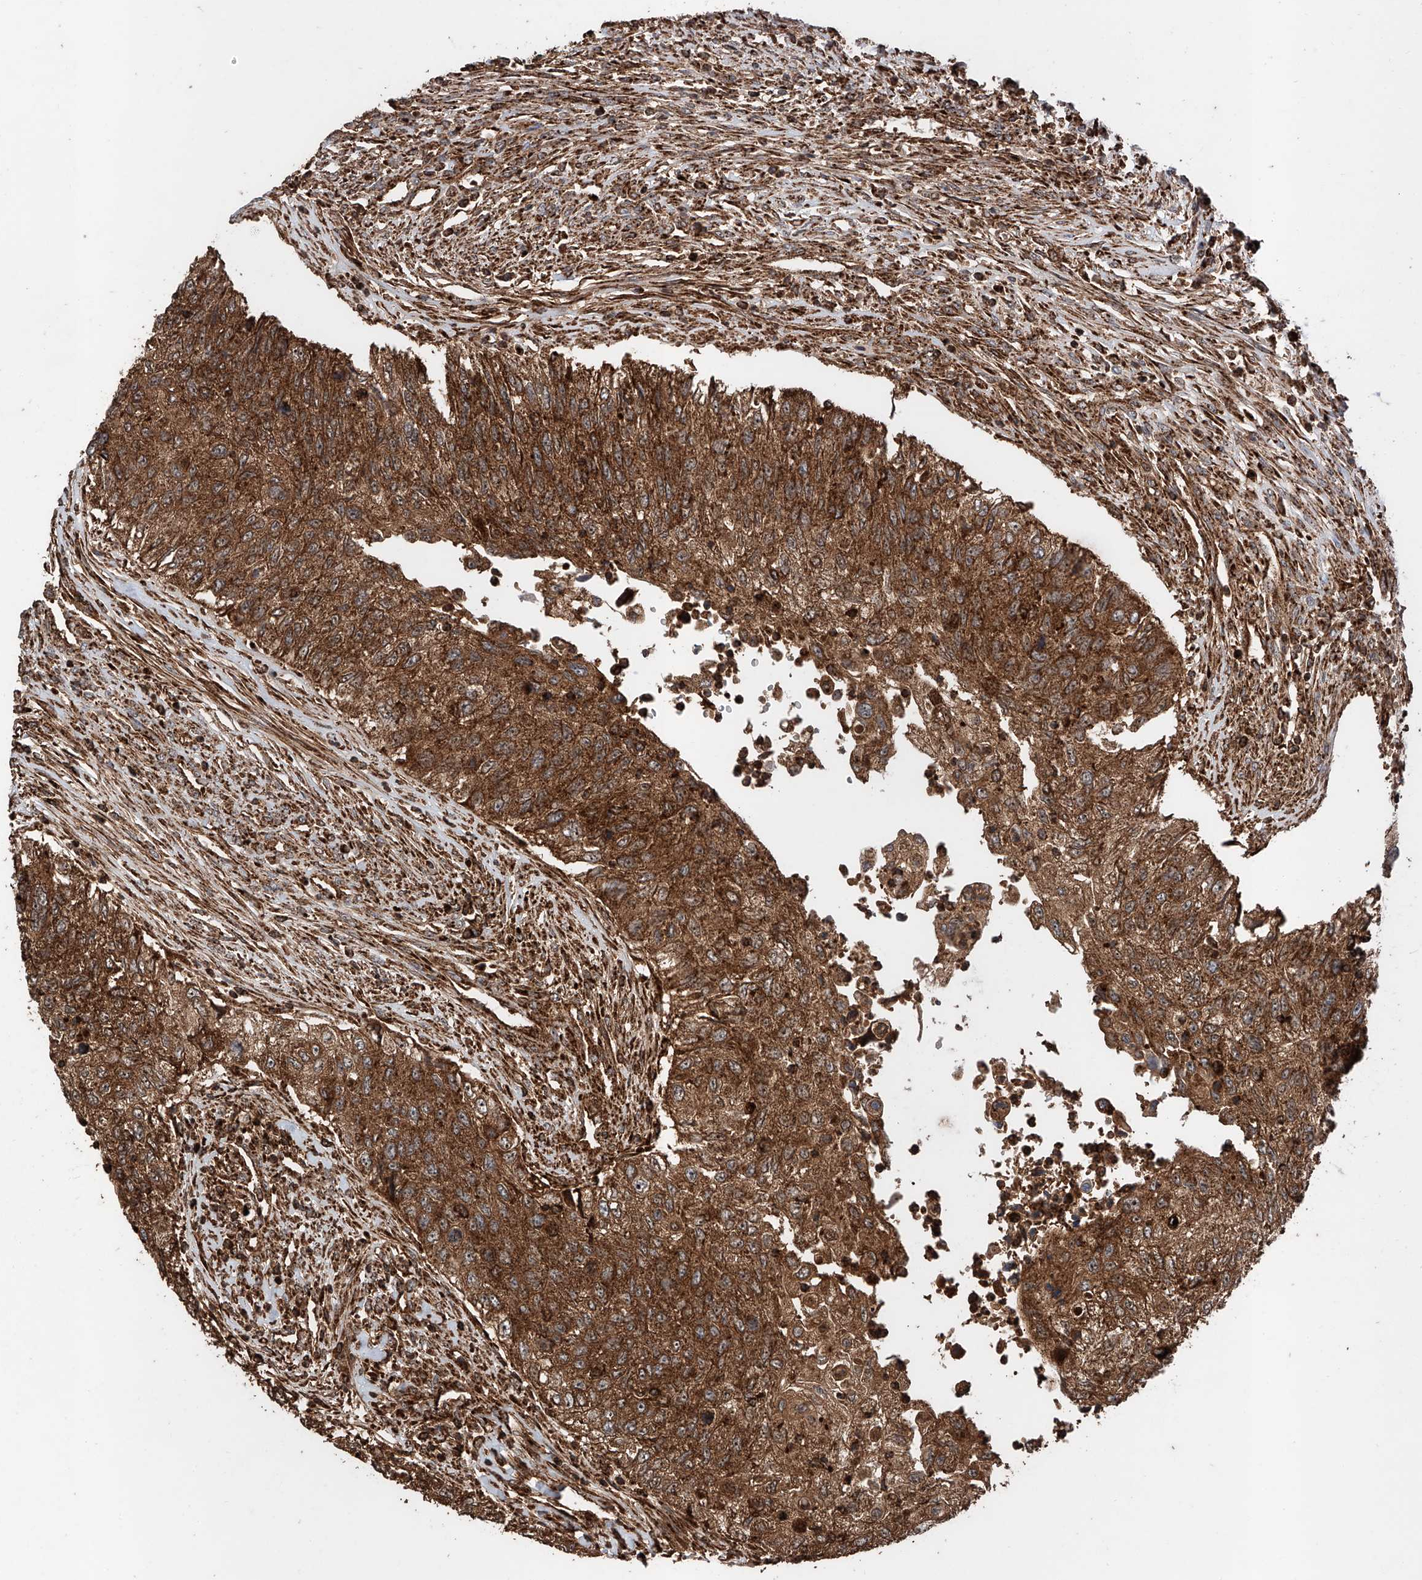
{"staining": {"intensity": "strong", "quantity": ">75%", "location": "cytoplasmic/membranous"}, "tissue": "urothelial cancer", "cell_type": "Tumor cells", "image_type": "cancer", "snomed": [{"axis": "morphology", "description": "Urothelial carcinoma, High grade"}, {"axis": "topography", "description": "Urinary bladder"}], "caption": "Immunohistochemical staining of human urothelial carcinoma (high-grade) demonstrates high levels of strong cytoplasmic/membranous protein positivity in about >75% of tumor cells.", "gene": "PISD", "patient": {"sex": "female", "age": 60}}